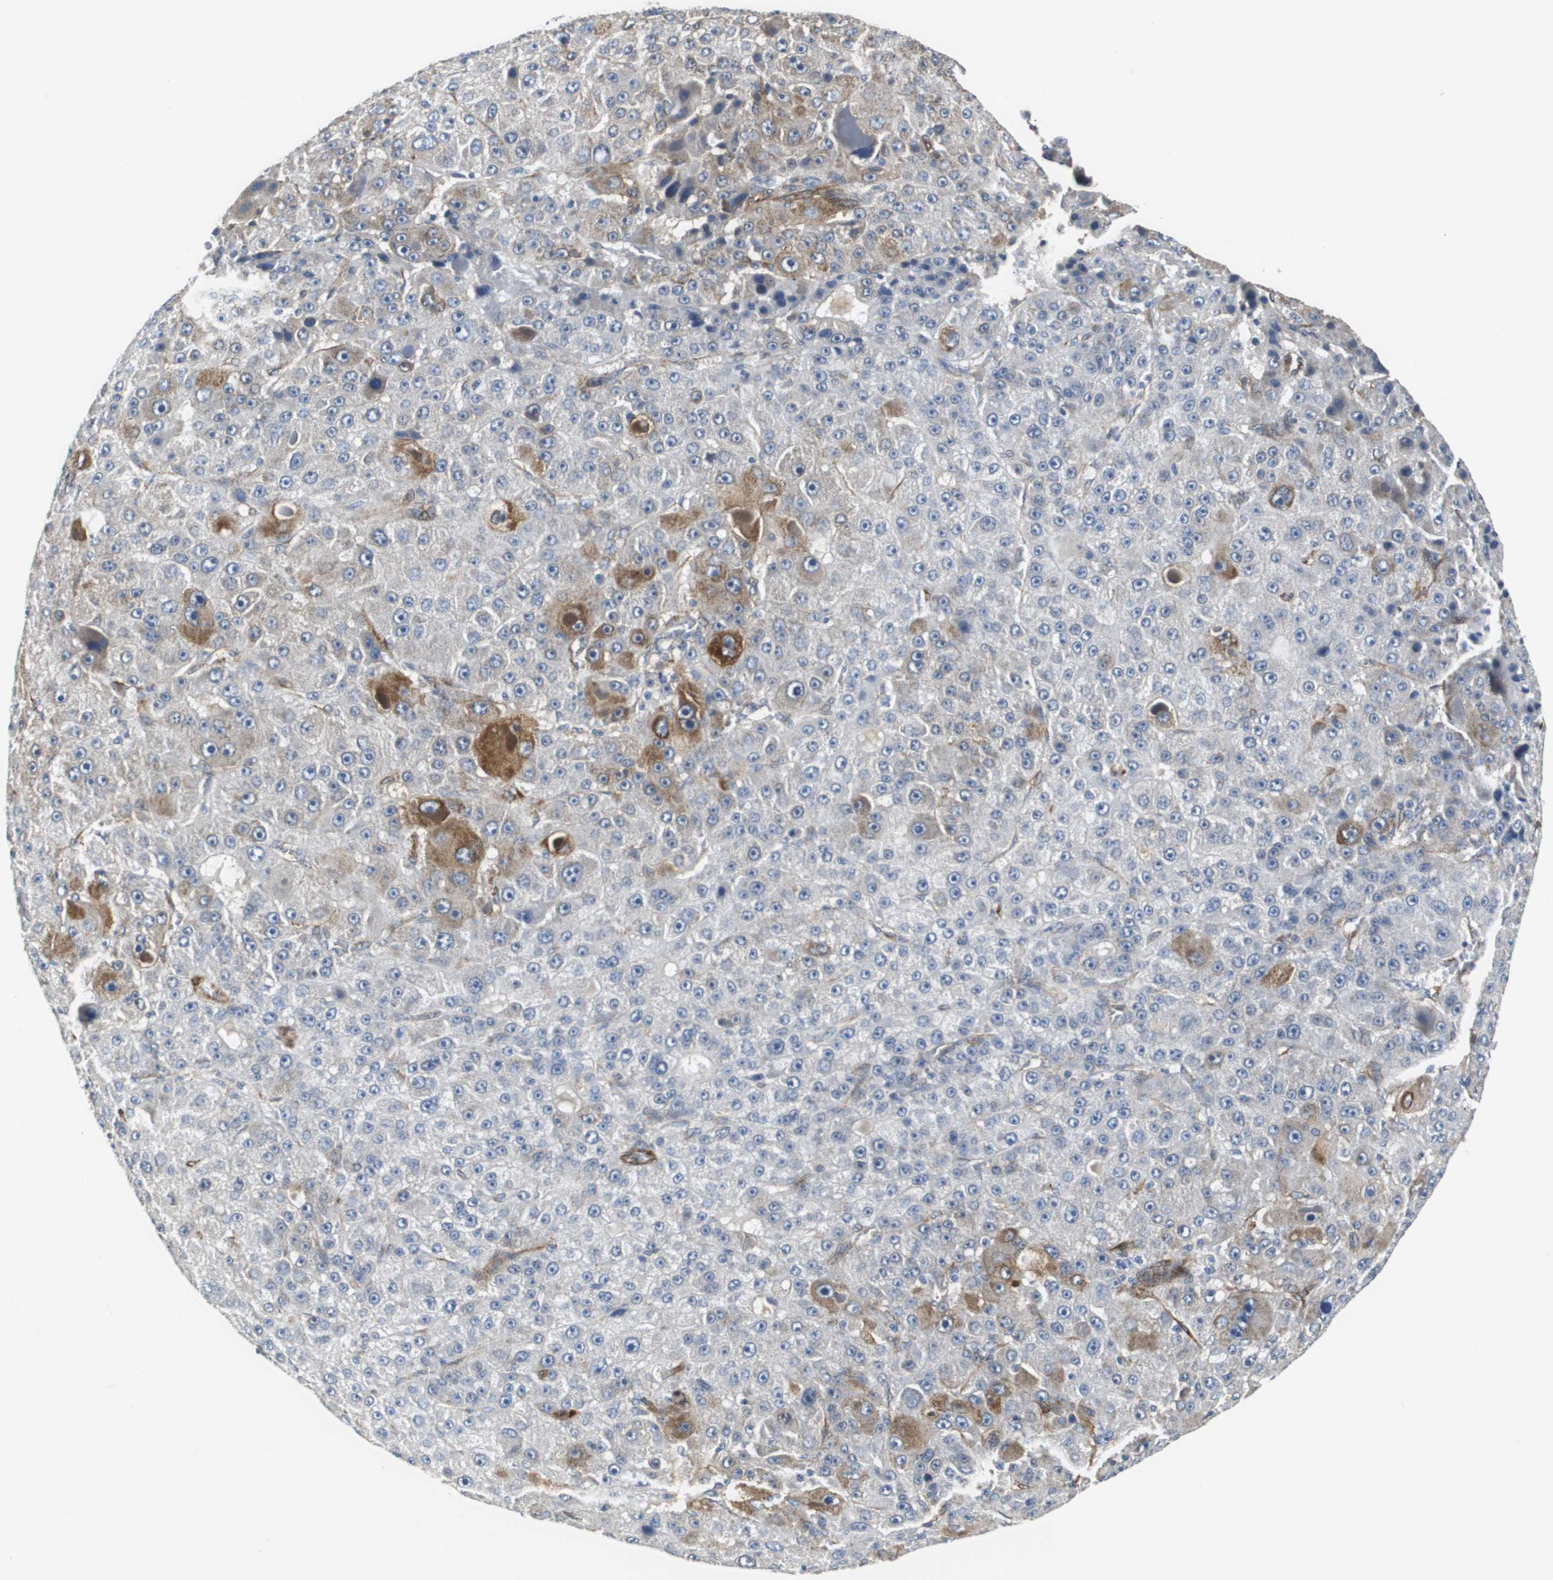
{"staining": {"intensity": "moderate", "quantity": "25%-75%", "location": "cytoplasmic/membranous"}, "tissue": "liver cancer", "cell_type": "Tumor cells", "image_type": "cancer", "snomed": [{"axis": "morphology", "description": "Carcinoma, Hepatocellular, NOS"}, {"axis": "topography", "description": "Liver"}], "caption": "Protein expression analysis of human liver hepatocellular carcinoma reveals moderate cytoplasmic/membranous staining in approximately 25%-75% of tumor cells.", "gene": "ISCU", "patient": {"sex": "male", "age": 76}}